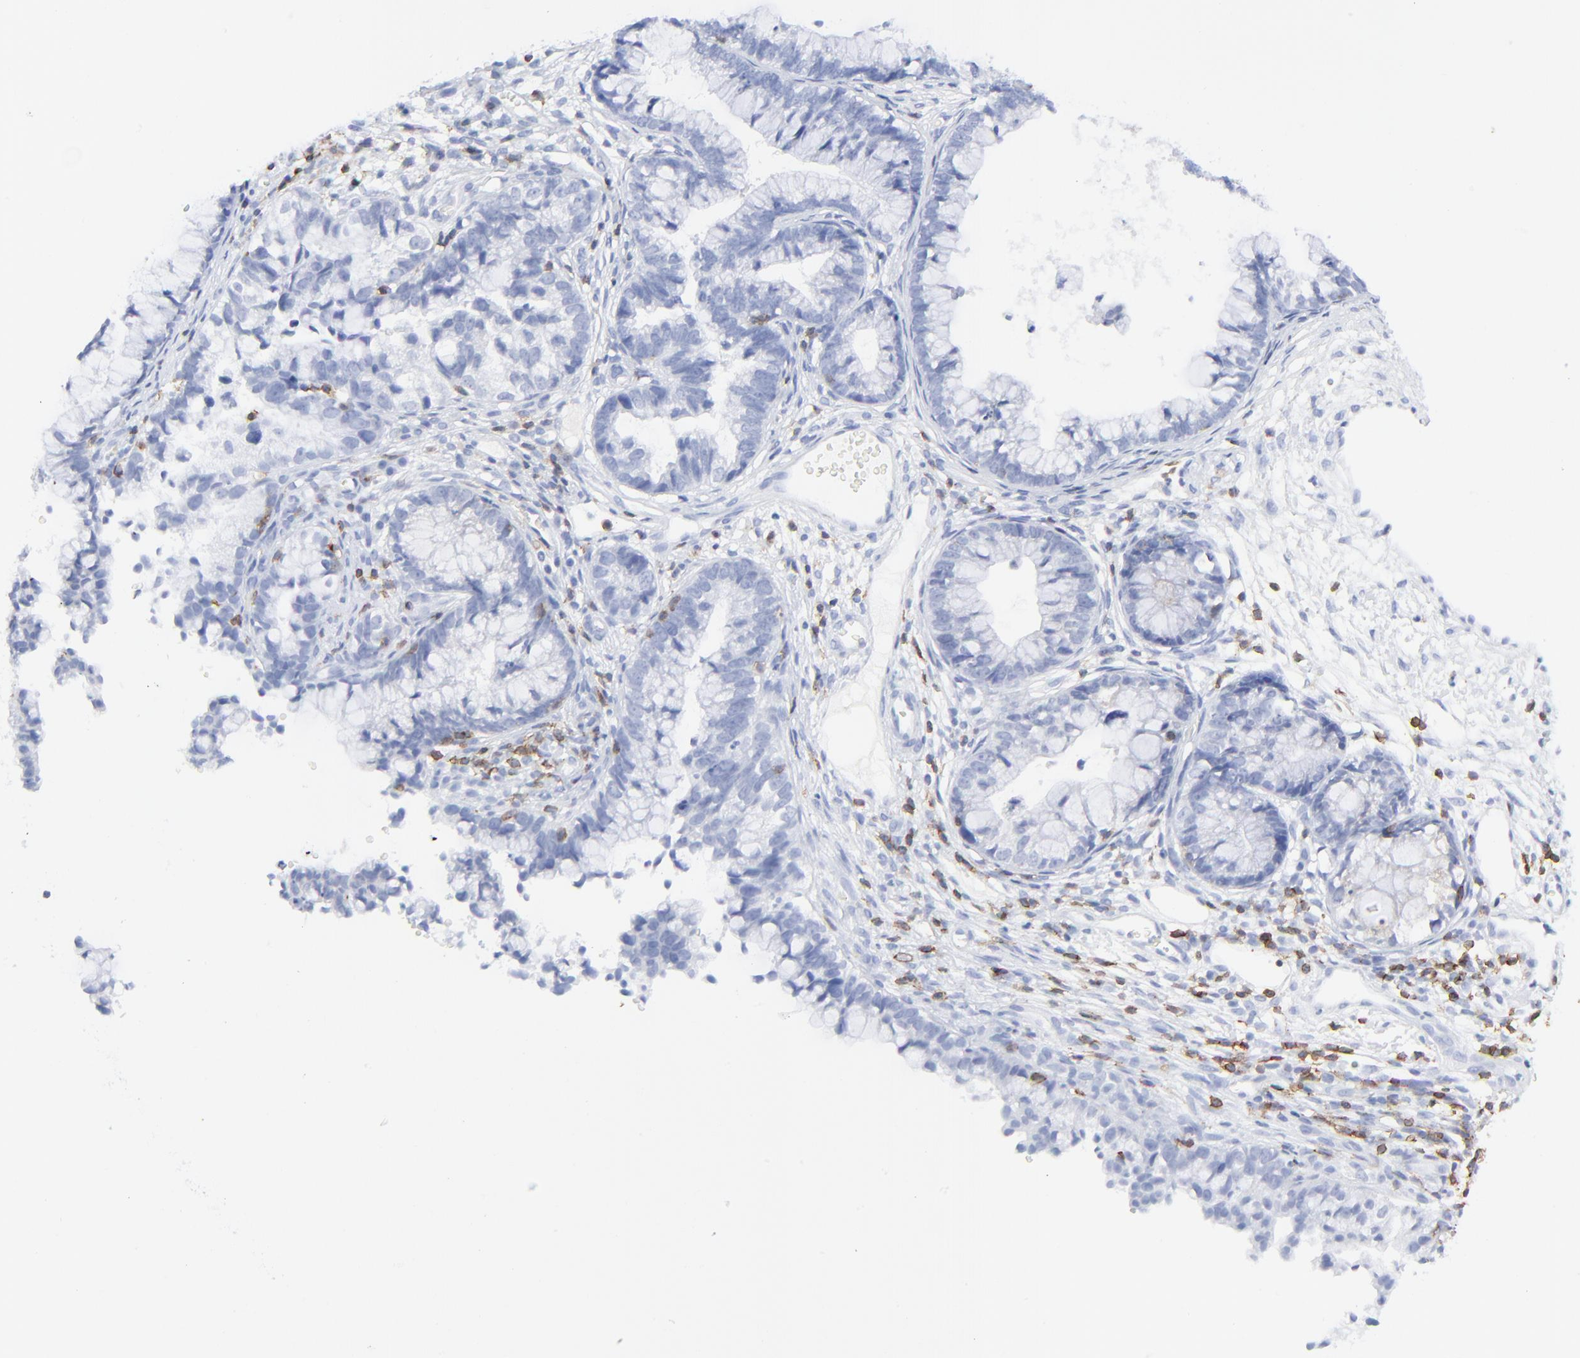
{"staining": {"intensity": "negative", "quantity": "none", "location": "none"}, "tissue": "cervical cancer", "cell_type": "Tumor cells", "image_type": "cancer", "snomed": [{"axis": "morphology", "description": "Adenocarcinoma, NOS"}, {"axis": "topography", "description": "Cervix"}], "caption": "The image reveals no significant positivity in tumor cells of adenocarcinoma (cervical).", "gene": "LCK", "patient": {"sex": "female", "age": 44}}